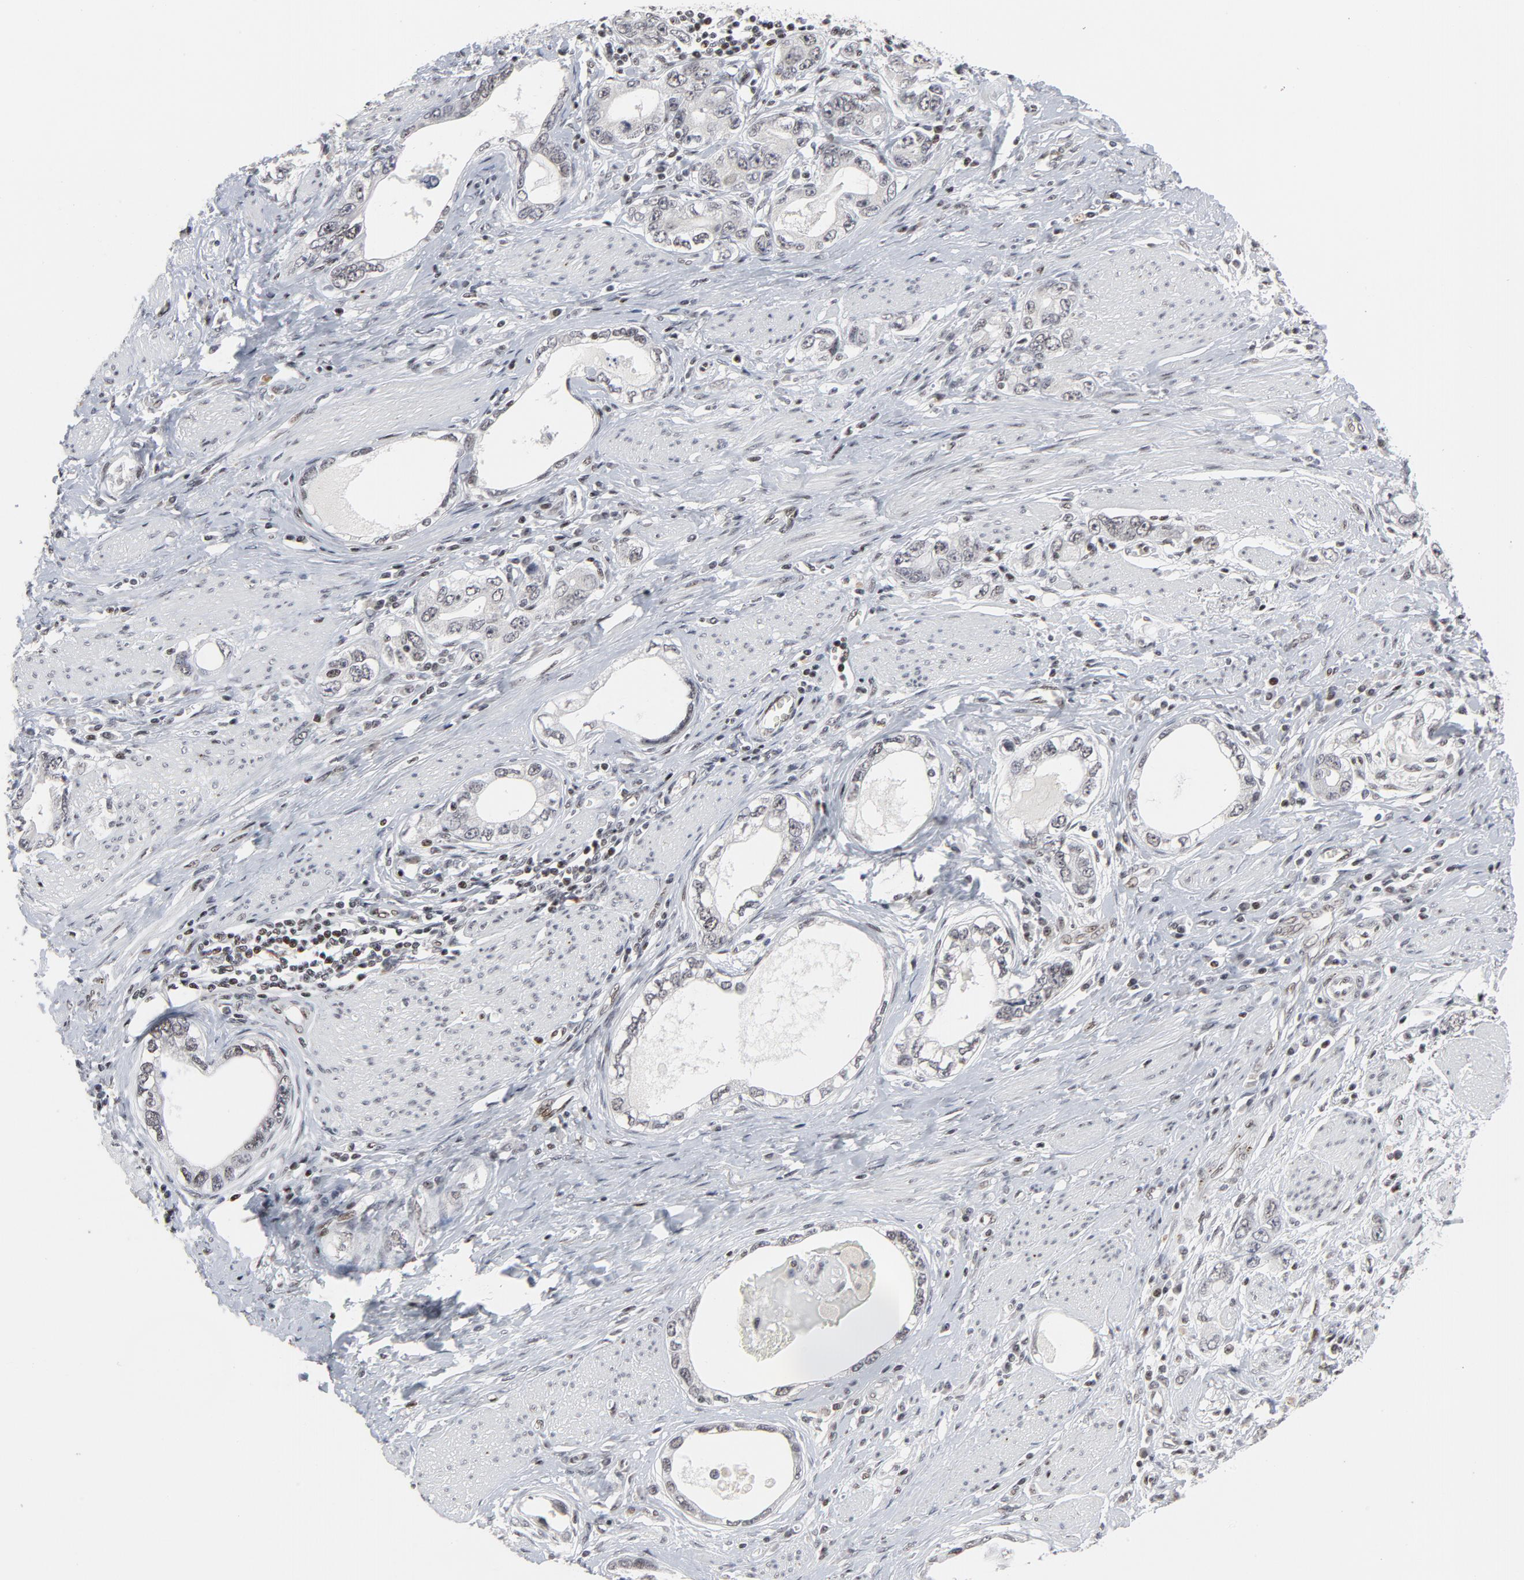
{"staining": {"intensity": "weak", "quantity": ">75%", "location": "nuclear"}, "tissue": "stomach cancer", "cell_type": "Tumor cells", "image_type": "cancer", "snomed": [{"axis": "morphology", "description": "Adenocarcinoma, NOS"}, {"axis": "topography", "description": "Stomach, lower"}], "caption": "Approximately >75% of tumor cells in human stomach cancer reveal weak nuclear protein staining as visualized by brown immunohistochemical staining.", "gene": "GABPA", "patient": {"sex": "female", "age": 93}}